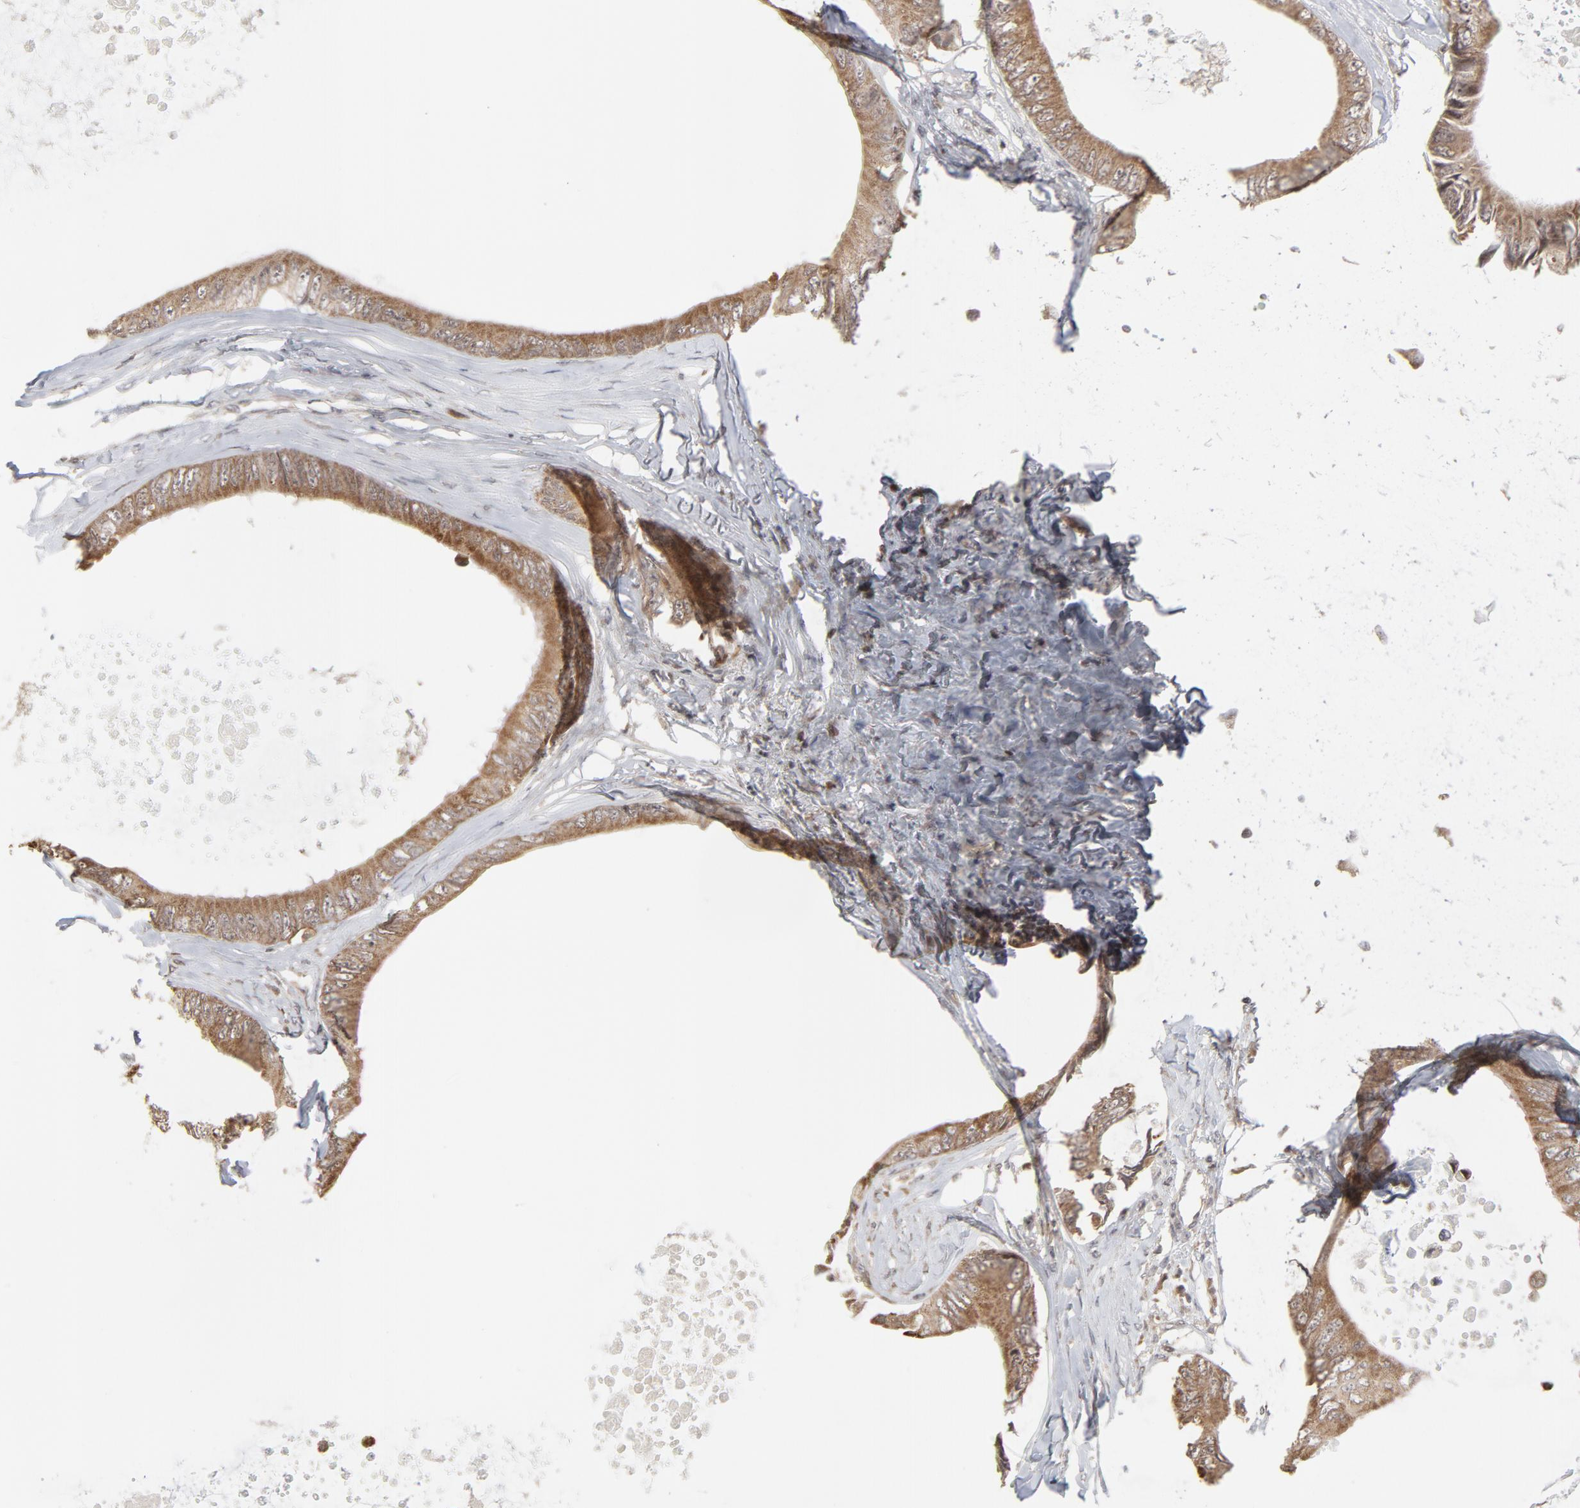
{"staining": {"intensity": "moderate", "quantity": ">75%", "location": "cytoplasmic/membranous"}, "tissue": "colorectal cancer", "cell_type": "Tumor cells", "image_type": "cancer", "snomed": [{"axis": "morphology", "description": "Normal tissue, NOS"}, {"axis": "morphology", "description": "Adenocarcinoma, NOS"}, {"axis": "topography", "description": "Rectum"}, {"axis": "topography", "description": "Peripheral nerve tissue"}], "caption": "Immunohistochemistry (IHC) image of neoplastic tissue: adenocarcinoma (colorectal) stained using immunohistochemistry (IHC) shows medium levels of moderate protein expression localized specifically in the cytoplasmic/membranous of tumor cells, appearing as a cytoplasmic/membranous brown color.", "gene": "ARIH1", "patient": {"sex": "female", "age": 77}}